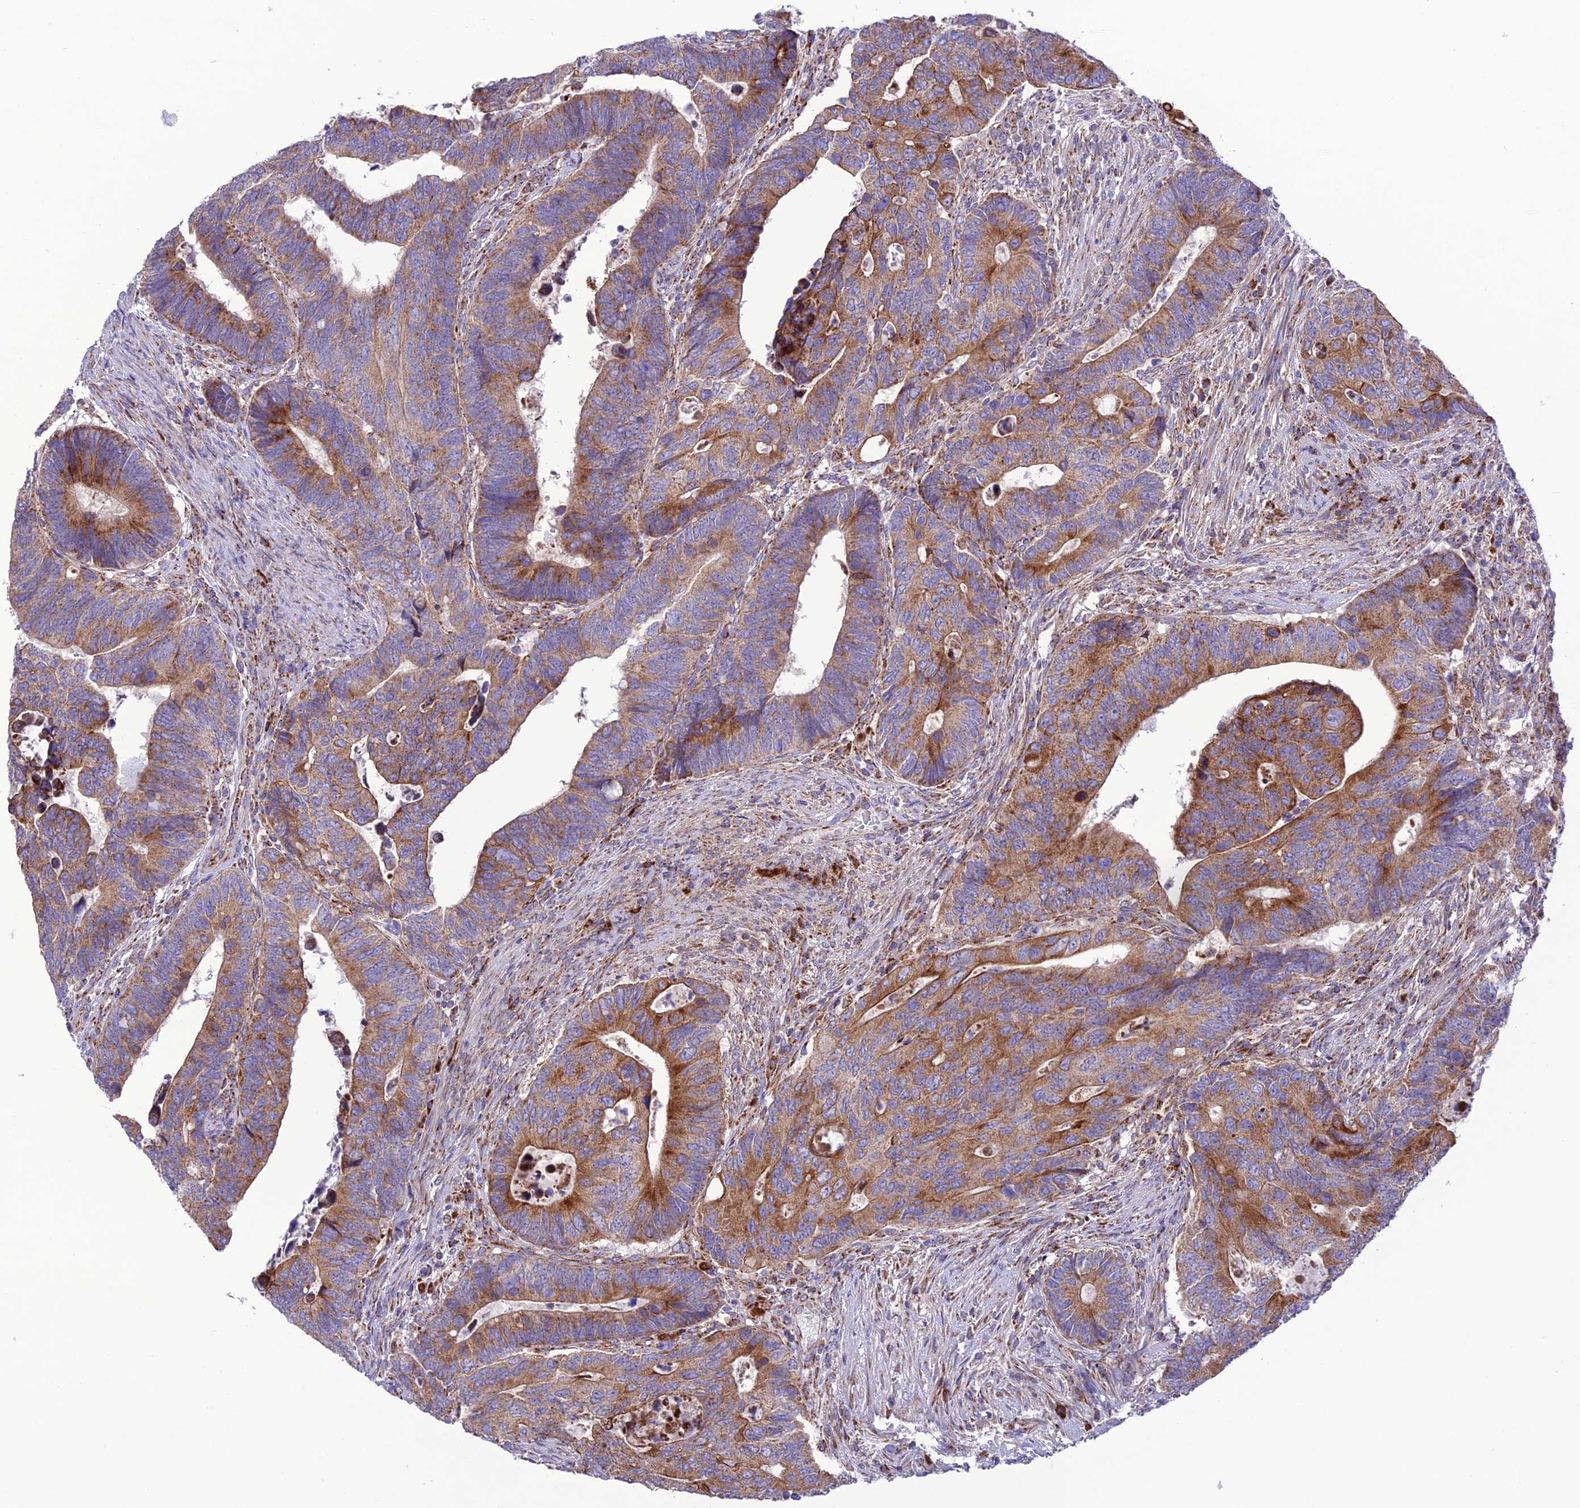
{"staining": {"intensity": "moderate", "quantity": ">75%", "location": "cytoplasmic/membranous"}, "tissue": "colorectal cancer", "cell_type": "Tumor cells", "image_type": "cancer", "snomed": [{"axis": "morphology", "description": "Adenocarcinoma, NOS"}, {"axis": "topography", "description": "Colon"}], "caption": "This is an image of IHC staining of colorectal adenocarcinoma, which shows moderate staining in the cytoplasmic/membranous of tumor cells.", "gene": "UAP1L1", "patient": {"sex": "male", "age": 87}}